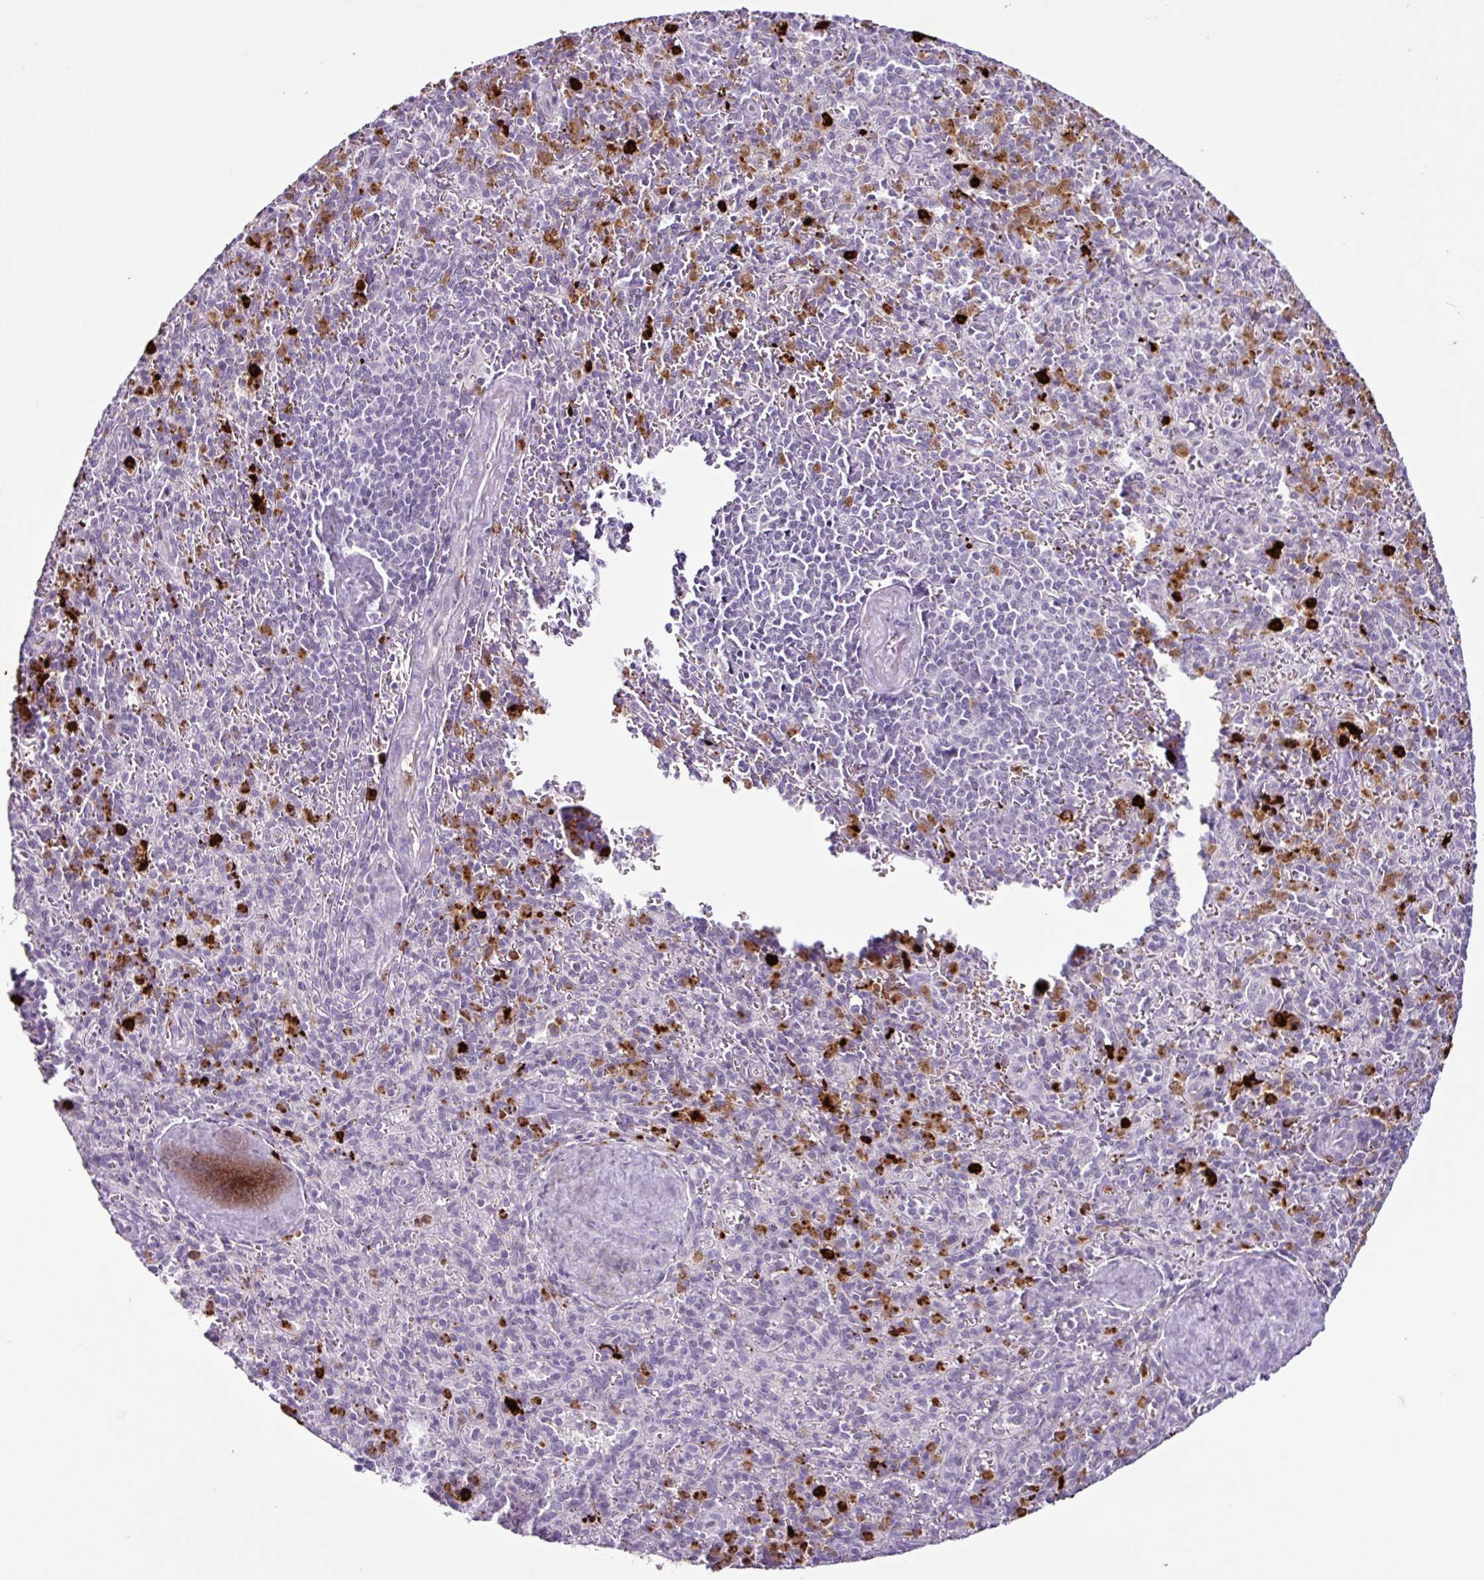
{"staining": {"intensity": "strong", "quantity": "25%-75%", "location": "cytoplasmic/membranous"}, "tissue": "spleen", "cell_type": "Cells in red pulp", "image_type": "normal", "snomed": [{"axis": "morphology", "description": "Normal tissue, NOS"}, {"axis": "topography", "description": "Spleen"}], "caption": "IHC (DAB) staining of benign human spleen reveals strong cytoplasmic/membranous protein expression in approximately 25%-75% of cells in red pulp.", "gene": "TMEM178A", "patient": {"sex": "female", "age": 70}}